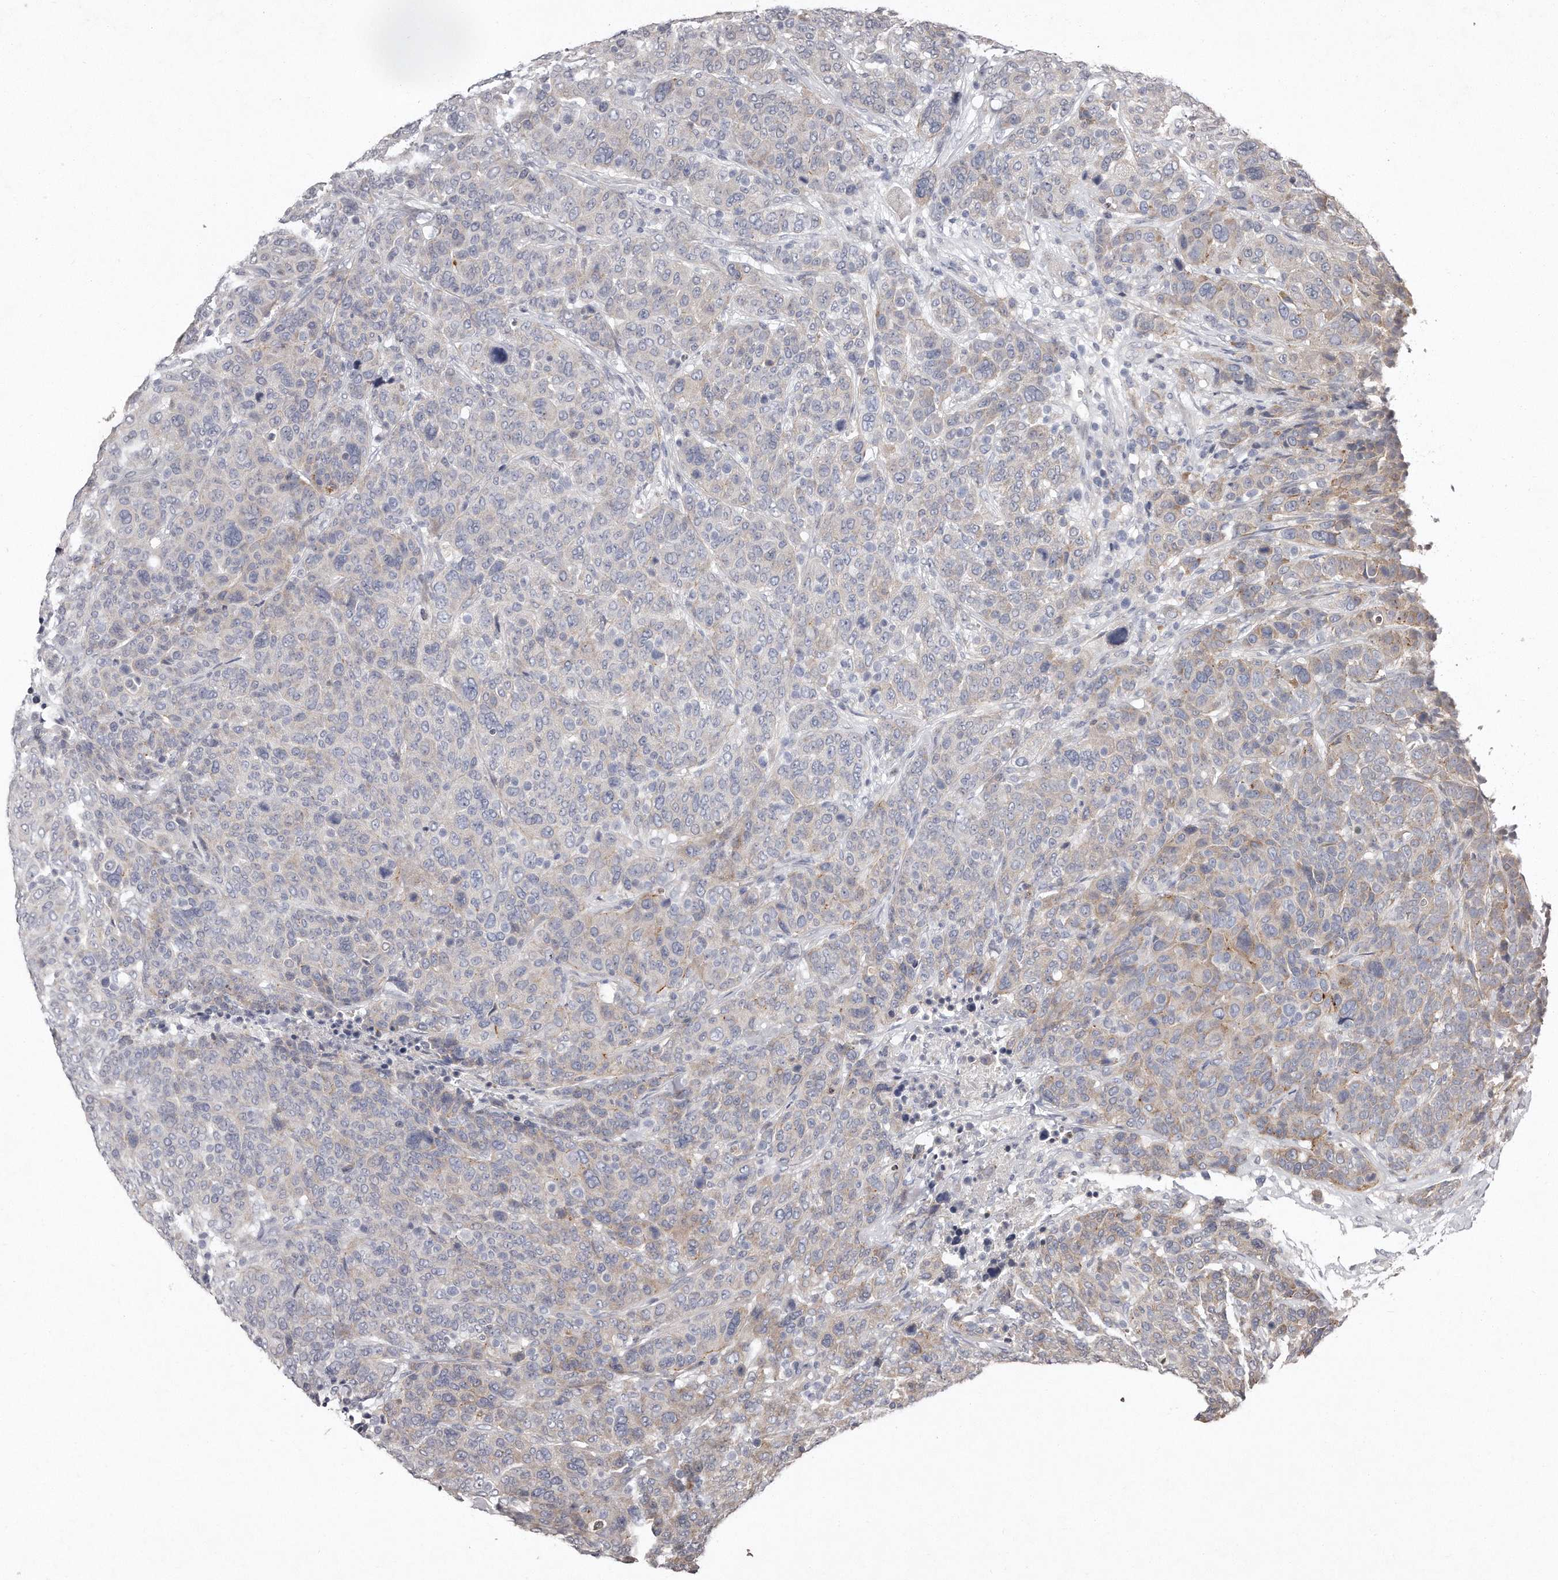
{"staining": {"intensity": "weak", "quantity": "<25%", "location": "cytoplasmic/membranous"}, "tissue": "breast cancer", "cell_type": "Tumor cells", "image_type": "cancer", "snomed": [{"axis": "morphology", "description": "Duct carcinoma"}, {"axis": "topography", "description": "Breast"}], "caption": "This is a histopathology image of immunohistochemistry (IHC) staining of breast cancer, which shows no staining in tumor cells. (DAB (3,3'-diaminobenzidine) immunohistochemistry, high magnification).", "gene": "TECR", "patient": {"sex": "female", "age": 37}}